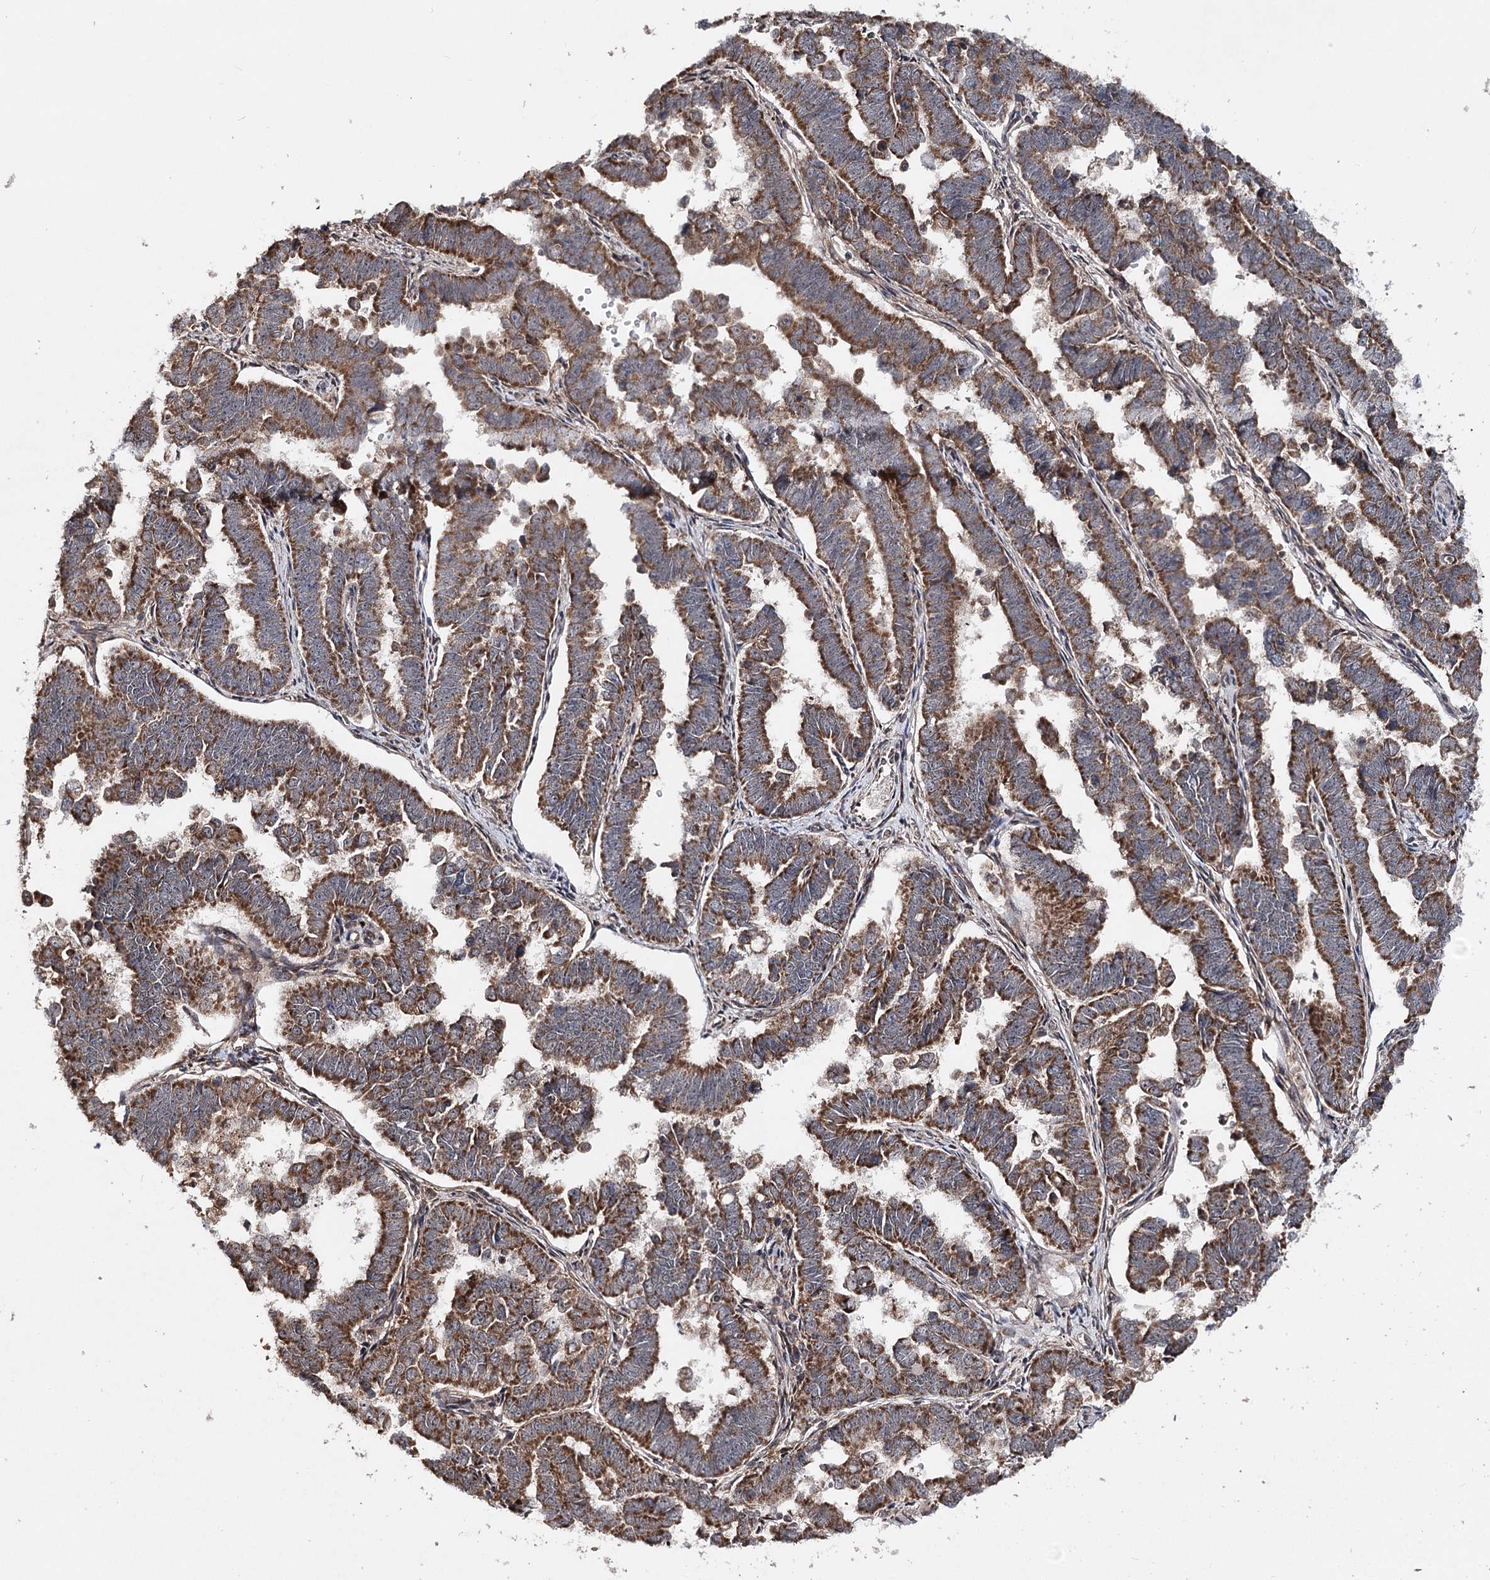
{"staining": {"intensity": "moderate", "quantity": ">75%", "location": "cytoplasmic/membranous"}, "tissue": "endometrial cancer", "cell_type": "Tumor cells", "image_type": "cancer", "snomed": [{"axis": "morphology", "description": "Adenocarcinoma, NOS"}, {"axis": "topography", "description": "Endometrium"}], "caption": "The image demonstrates staining of endometrial cancer (adenocarcinoma), revealing moderate cytoplasmic/membranous protein staining (brown color) within tumor cells.", "gene": "MINDY3", "patient": {"sex": "female", "age": 75}}